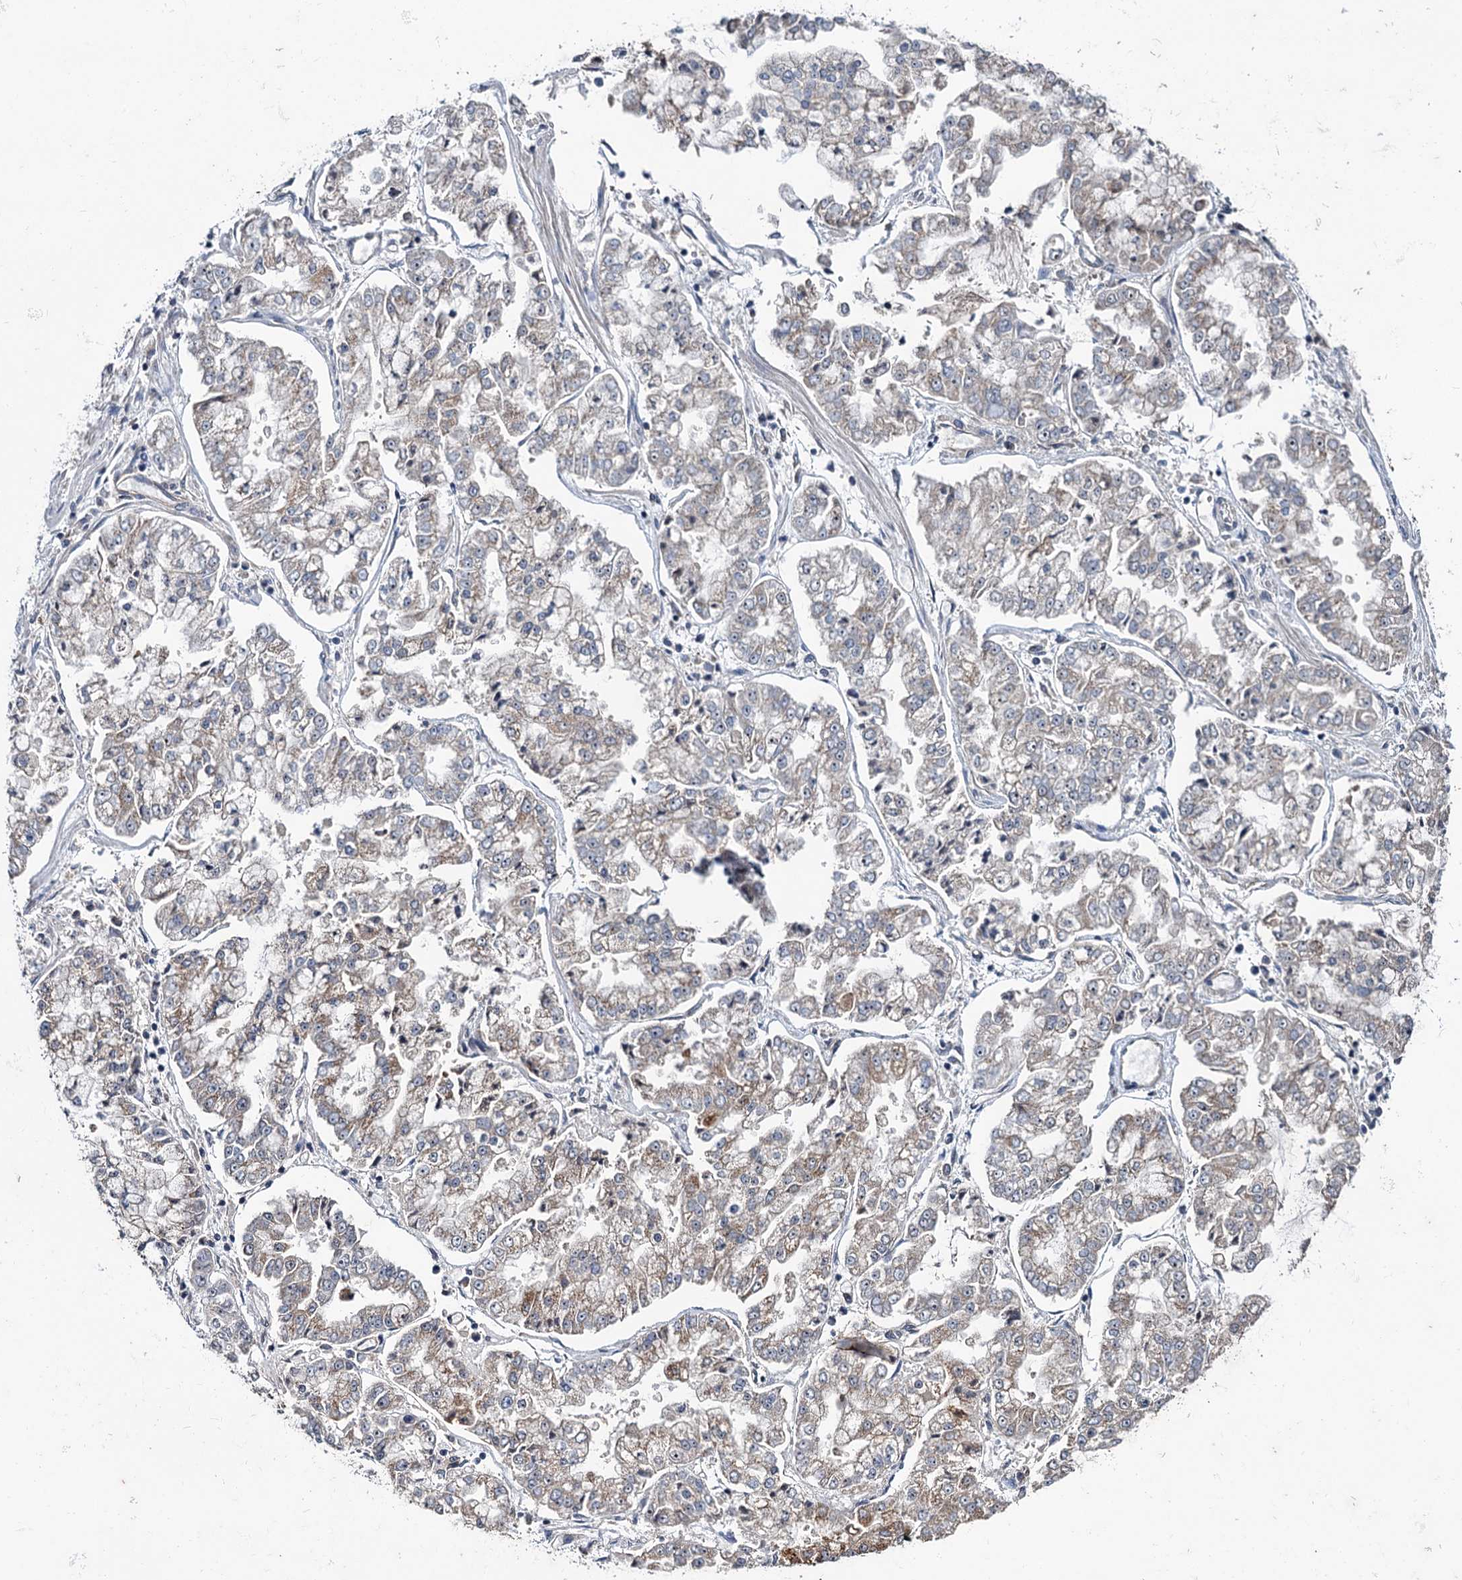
{"staining": {"intensity": "moderate", "quantity": "<25%", "location": "cytoplasmic/membranous"}, "tissue": "stomach cancer", "cell_type": "Tumor cells", "image_type": "cancer", "snomed": [{"axis": "morphology", "description": "Adenocarcinoma, NOS"}, {"axis": "topography", "description": "Stomach"}], "caption": "Stomach cancer (adenocarcinoma) stained for a protein (brown) exhibits moderate cytoplasmic/membranous positive positivity in about <25% of tumor cells.", "gene": "ARHGAP42", "patient": {"sex": "male", "age": 76}}